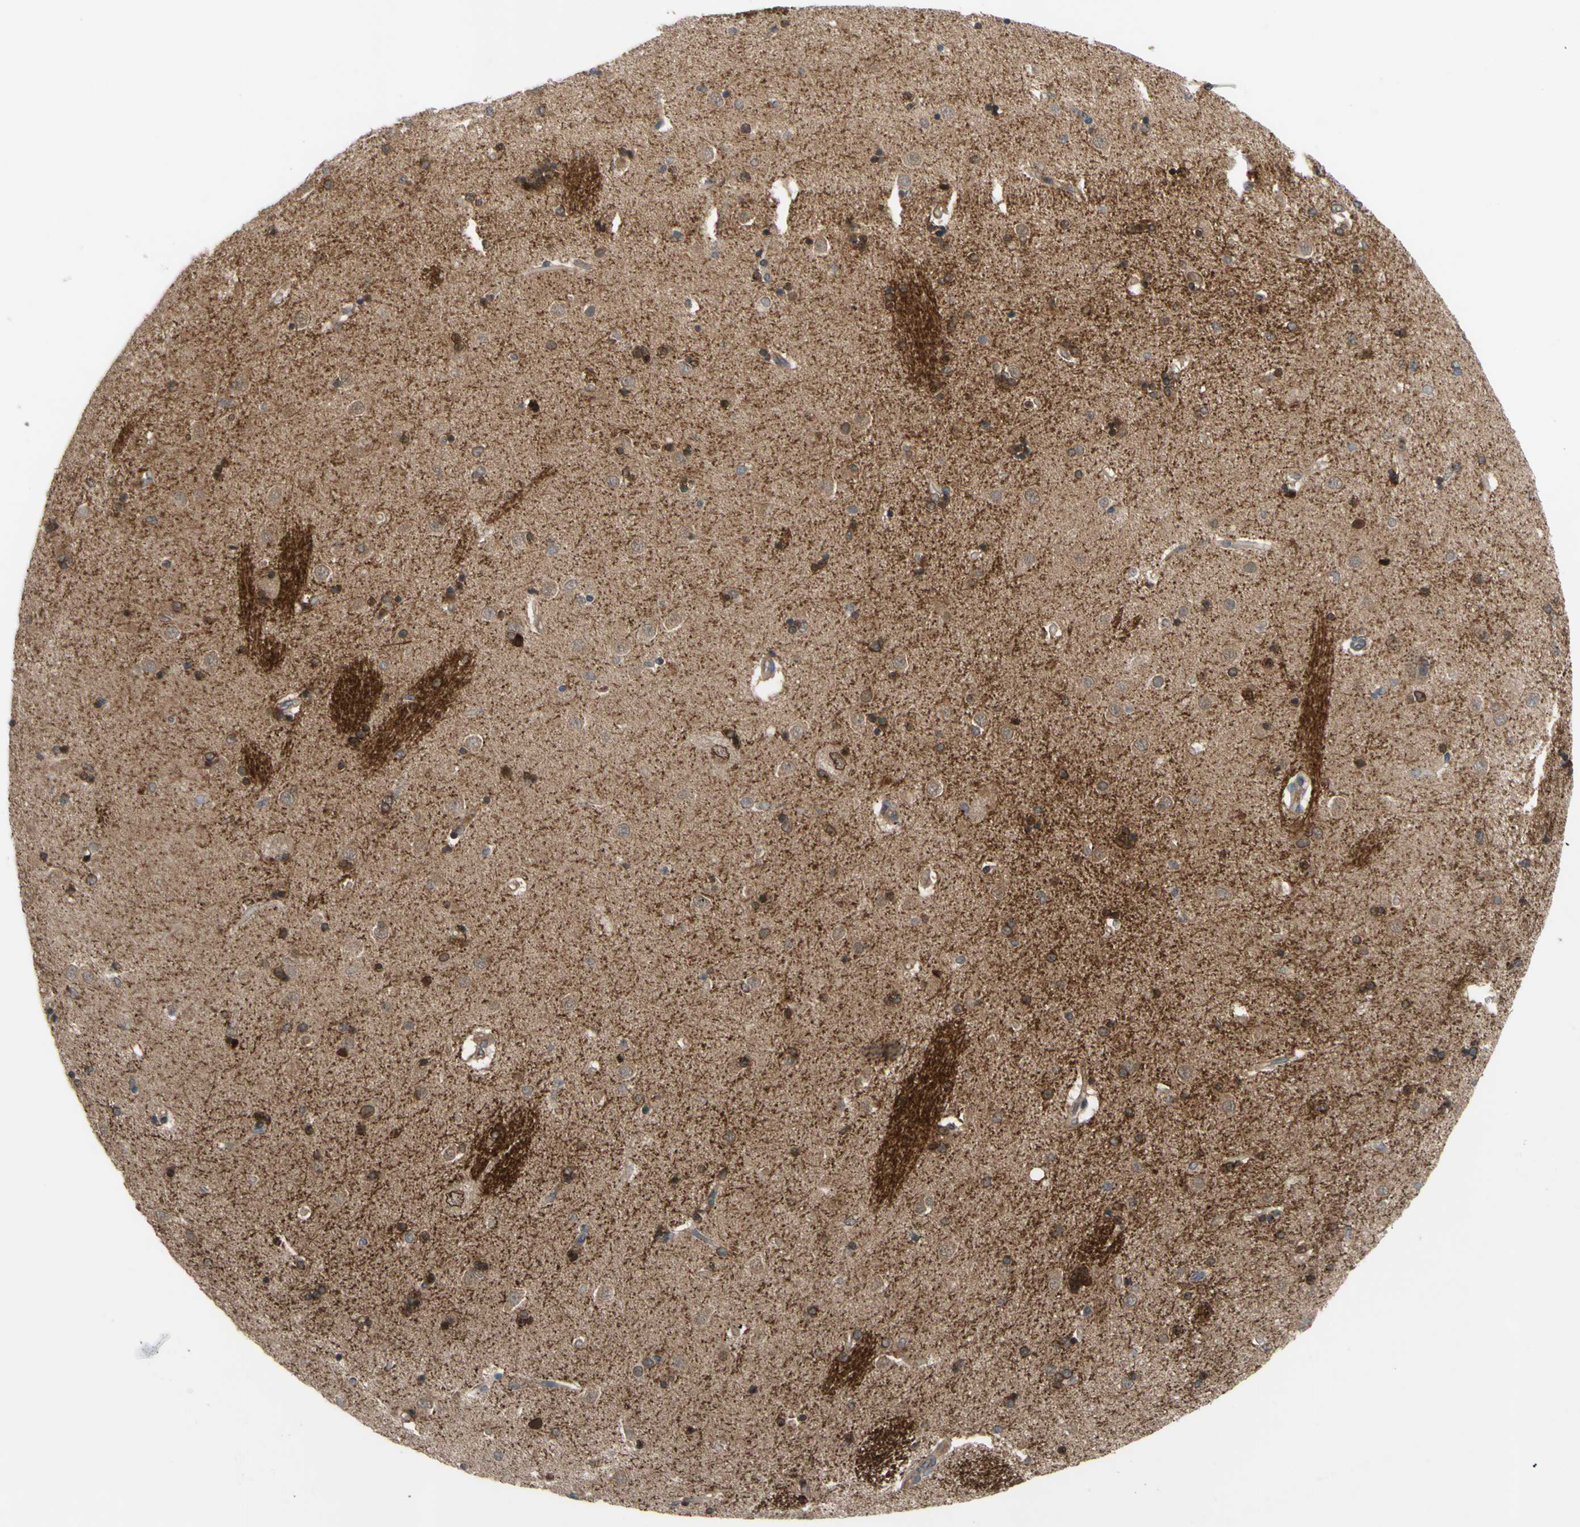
{"staining": {"intensity": "moderate", "quantity": ">75%", "location": "cytoplasmic/membranous"}, "tissue": "caudate", "cell_type": "Glial cells", "image_type": "normal", "snomed": [{"axis": "morphology", "description": "Normal tissue, NOS"}, {"axis": "topography", "description": "Lateral ventricle wall"}], "caption": "An image of human caudate stained for a protein exhibits moderate cytoplasmic/membranous brown staining in glial cells. Nuclei are stained in blue.", "gene": "SHROOM4", "patient": {"sex": "female", "age": 54}}